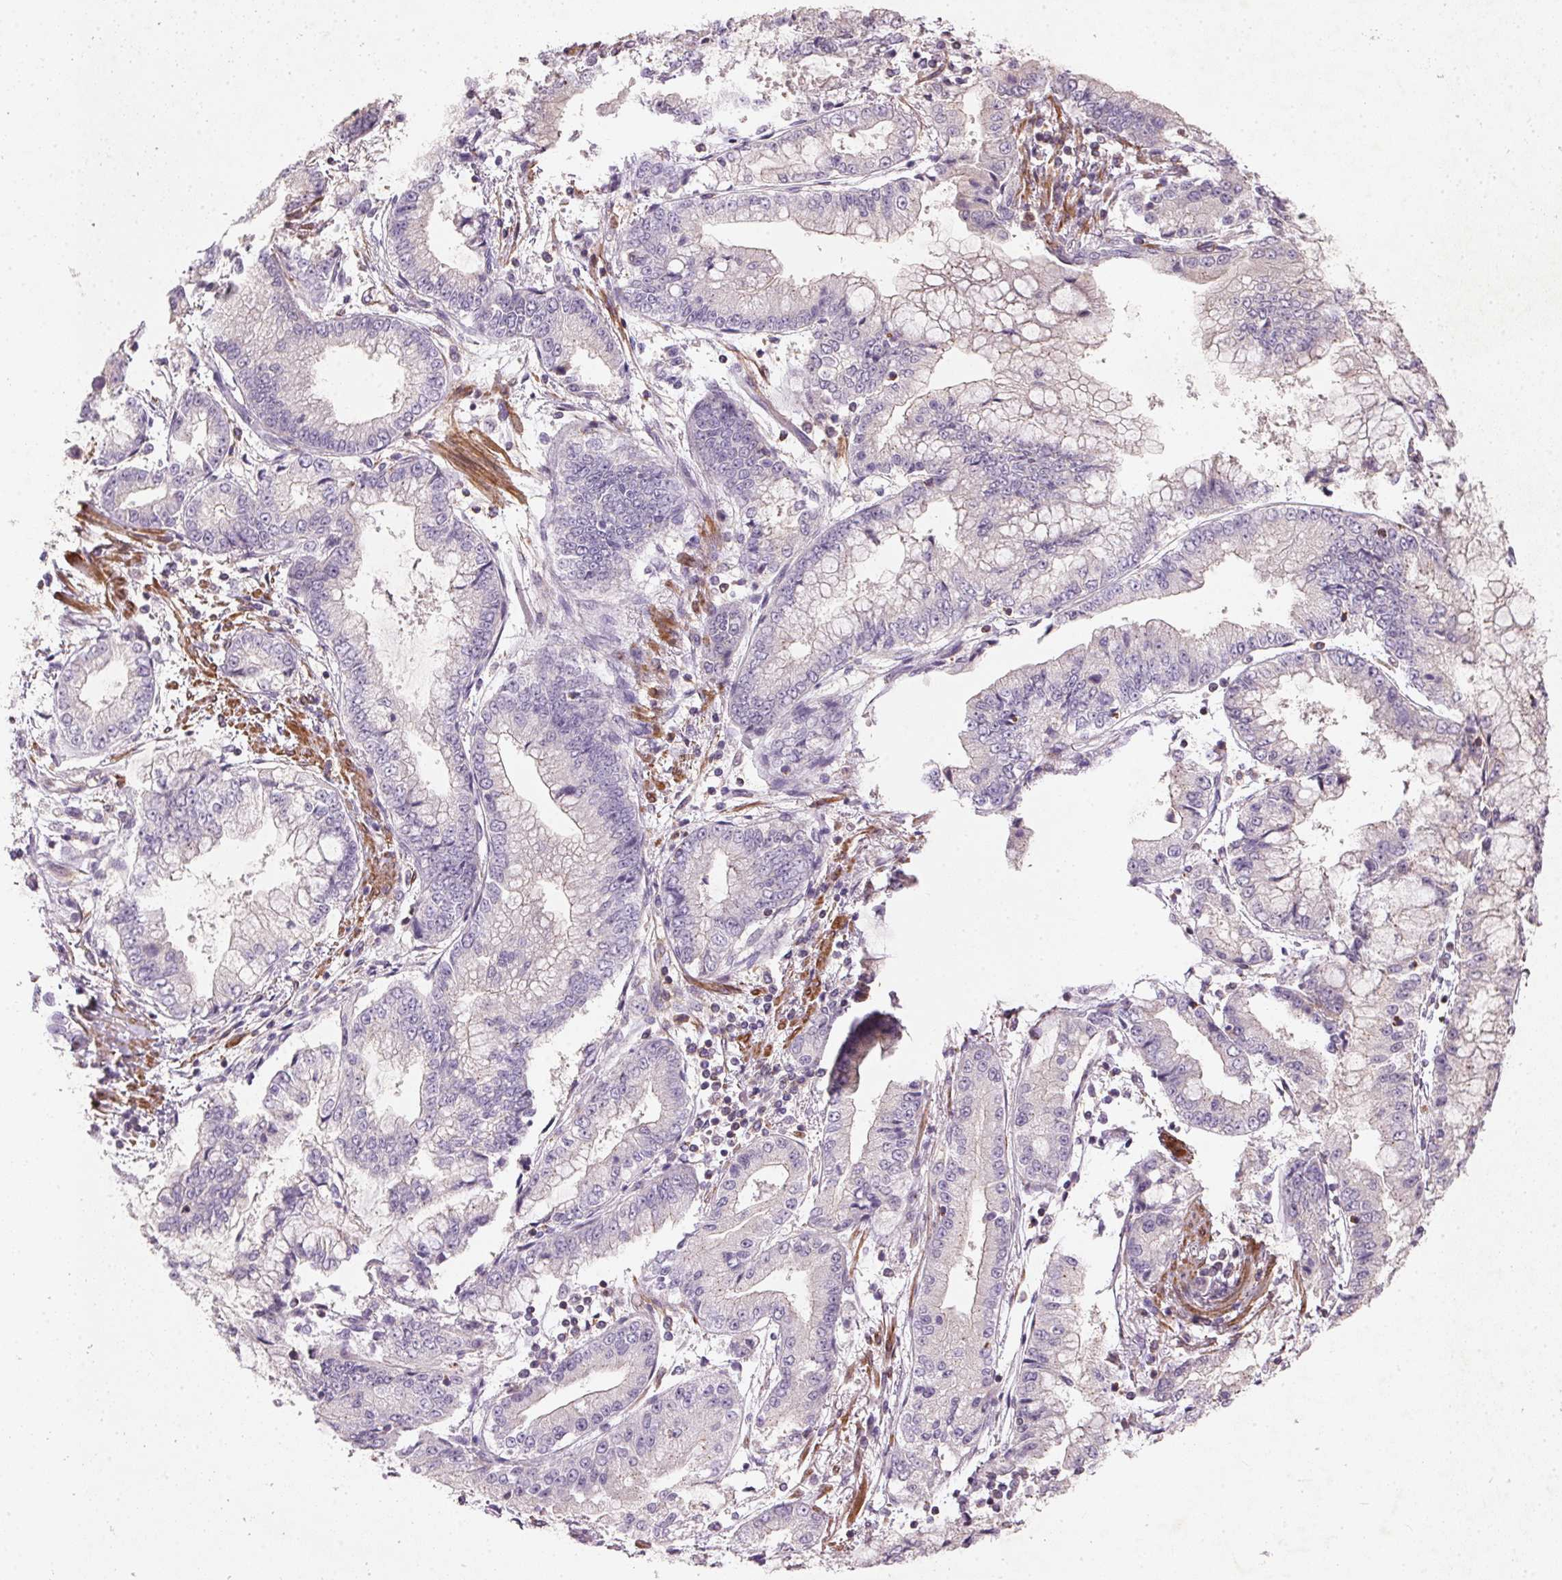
{"staining": {"intensity": "negative", "quantity": "none", "location": "none"}, "tissue": "stomach cancer", "cell_type": "Tumor cells", "image_type": "cancer", "snomed": [{"axis": "morphology", "description": "Adenocarcinoma, NOS"}, {"axis": "topography", "description": "Stomach, upper"}], "caption": "High magnification brightfield microscopy of adenocarcinoma (stomach) stained with DAB (3,3'-diaminobenzidine) (brown) and counterstained with hematoxylin (blue): tumor cells show no significant expression. (DAB IHC, high magnification).", "gene": "KCNK15", "patient": {"sex": "female", "age": 74}}